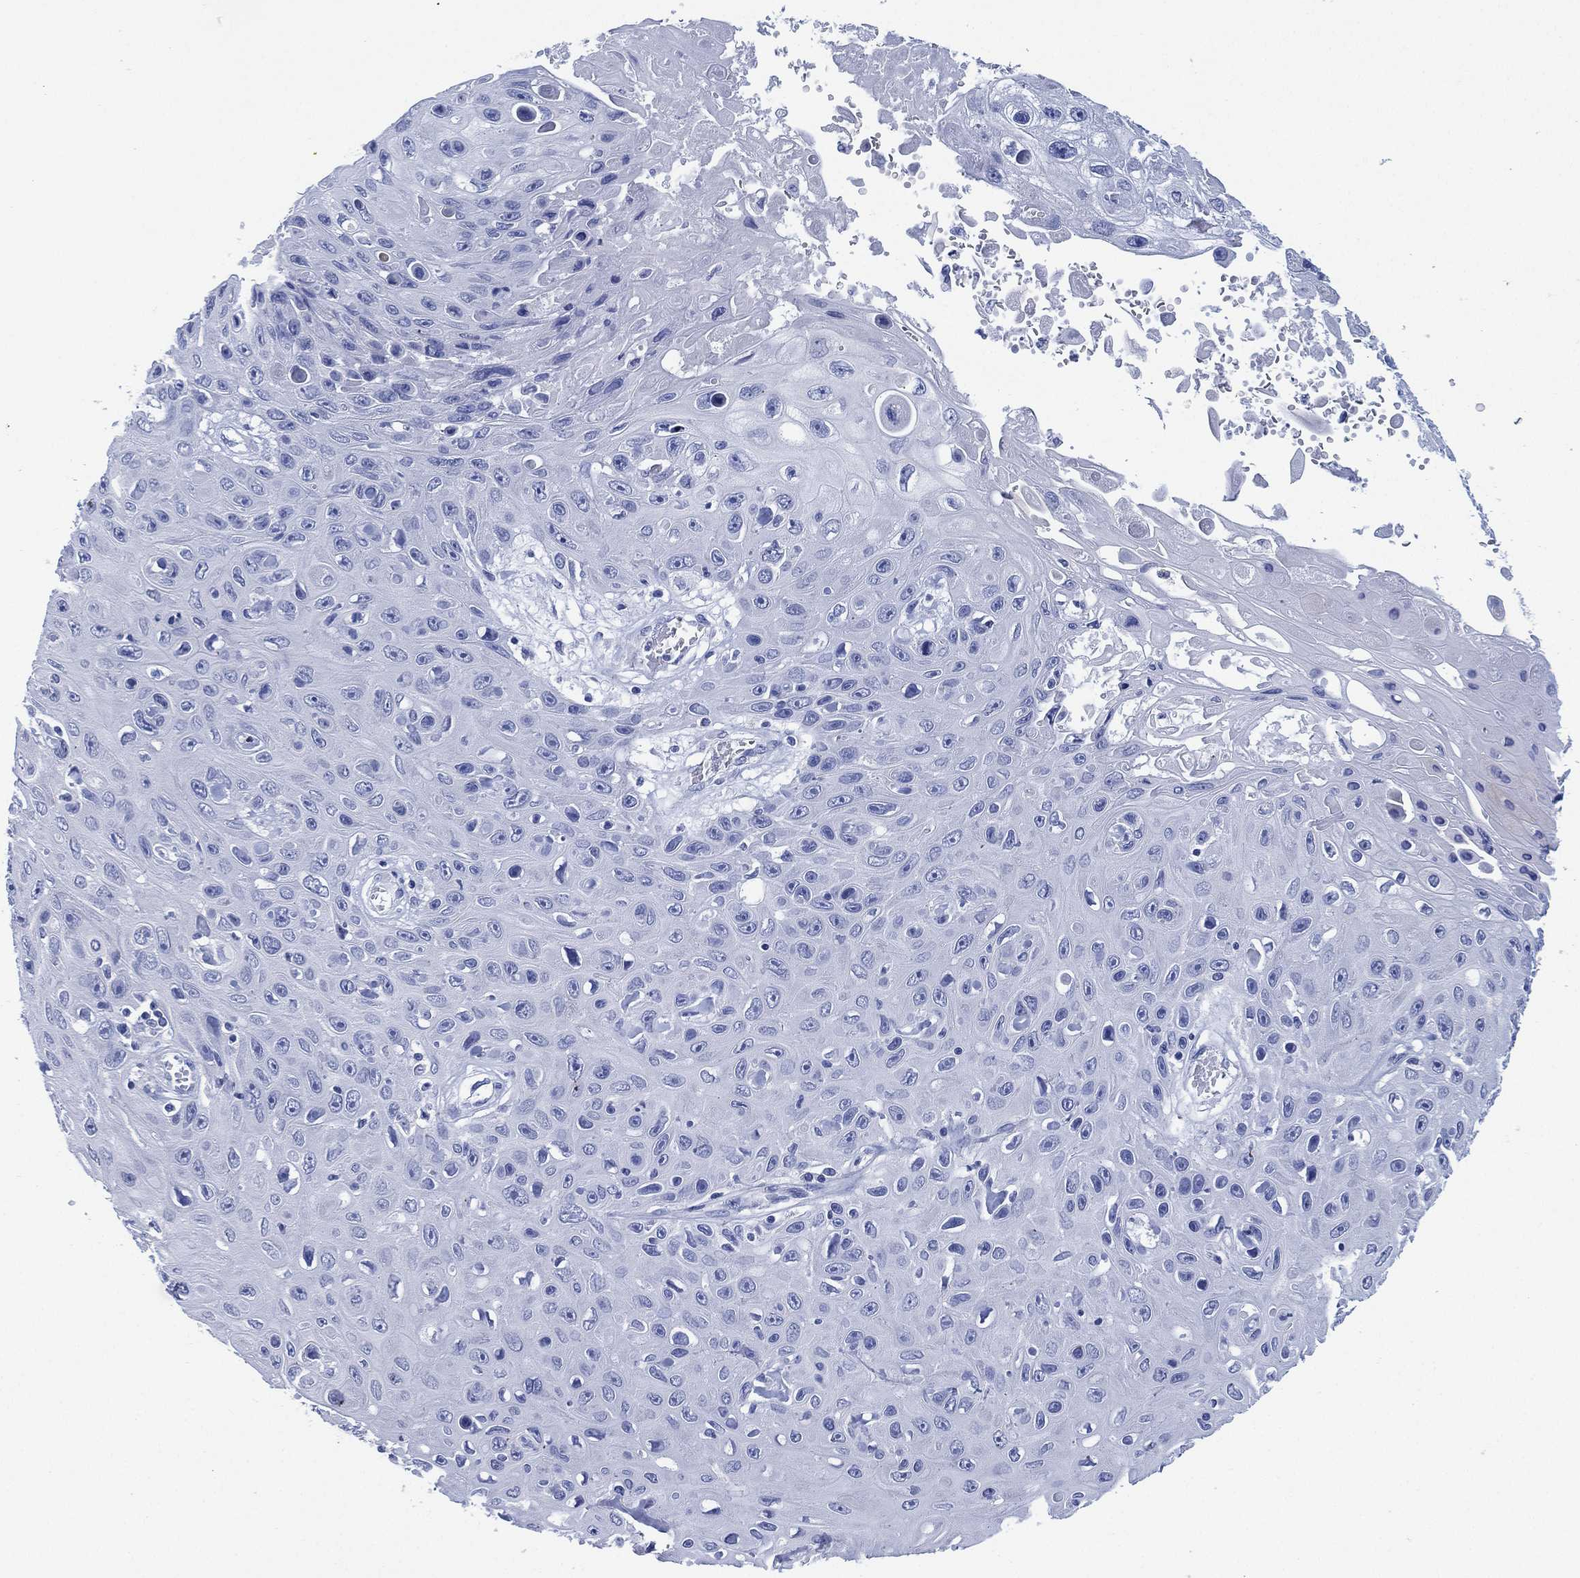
{"staining": {"intensity": "negative", "quantity": "none", "location": "none"}, "tissue": "skin cancer", "cell_type": "Tumor cells", "image_type": "cancer", "snomed": [{"axis": "morphology", "description": "Squamous cell carcinoma, NOS"}, {"axis": "topography", "description": "Skin"}], "caption": "Histopathology image shows no significant protein staining in tumor cells of squamous cell carcinoma (skin).", "gene": "SLC9C2", "patient": {"sex": "male", "age": 82}}